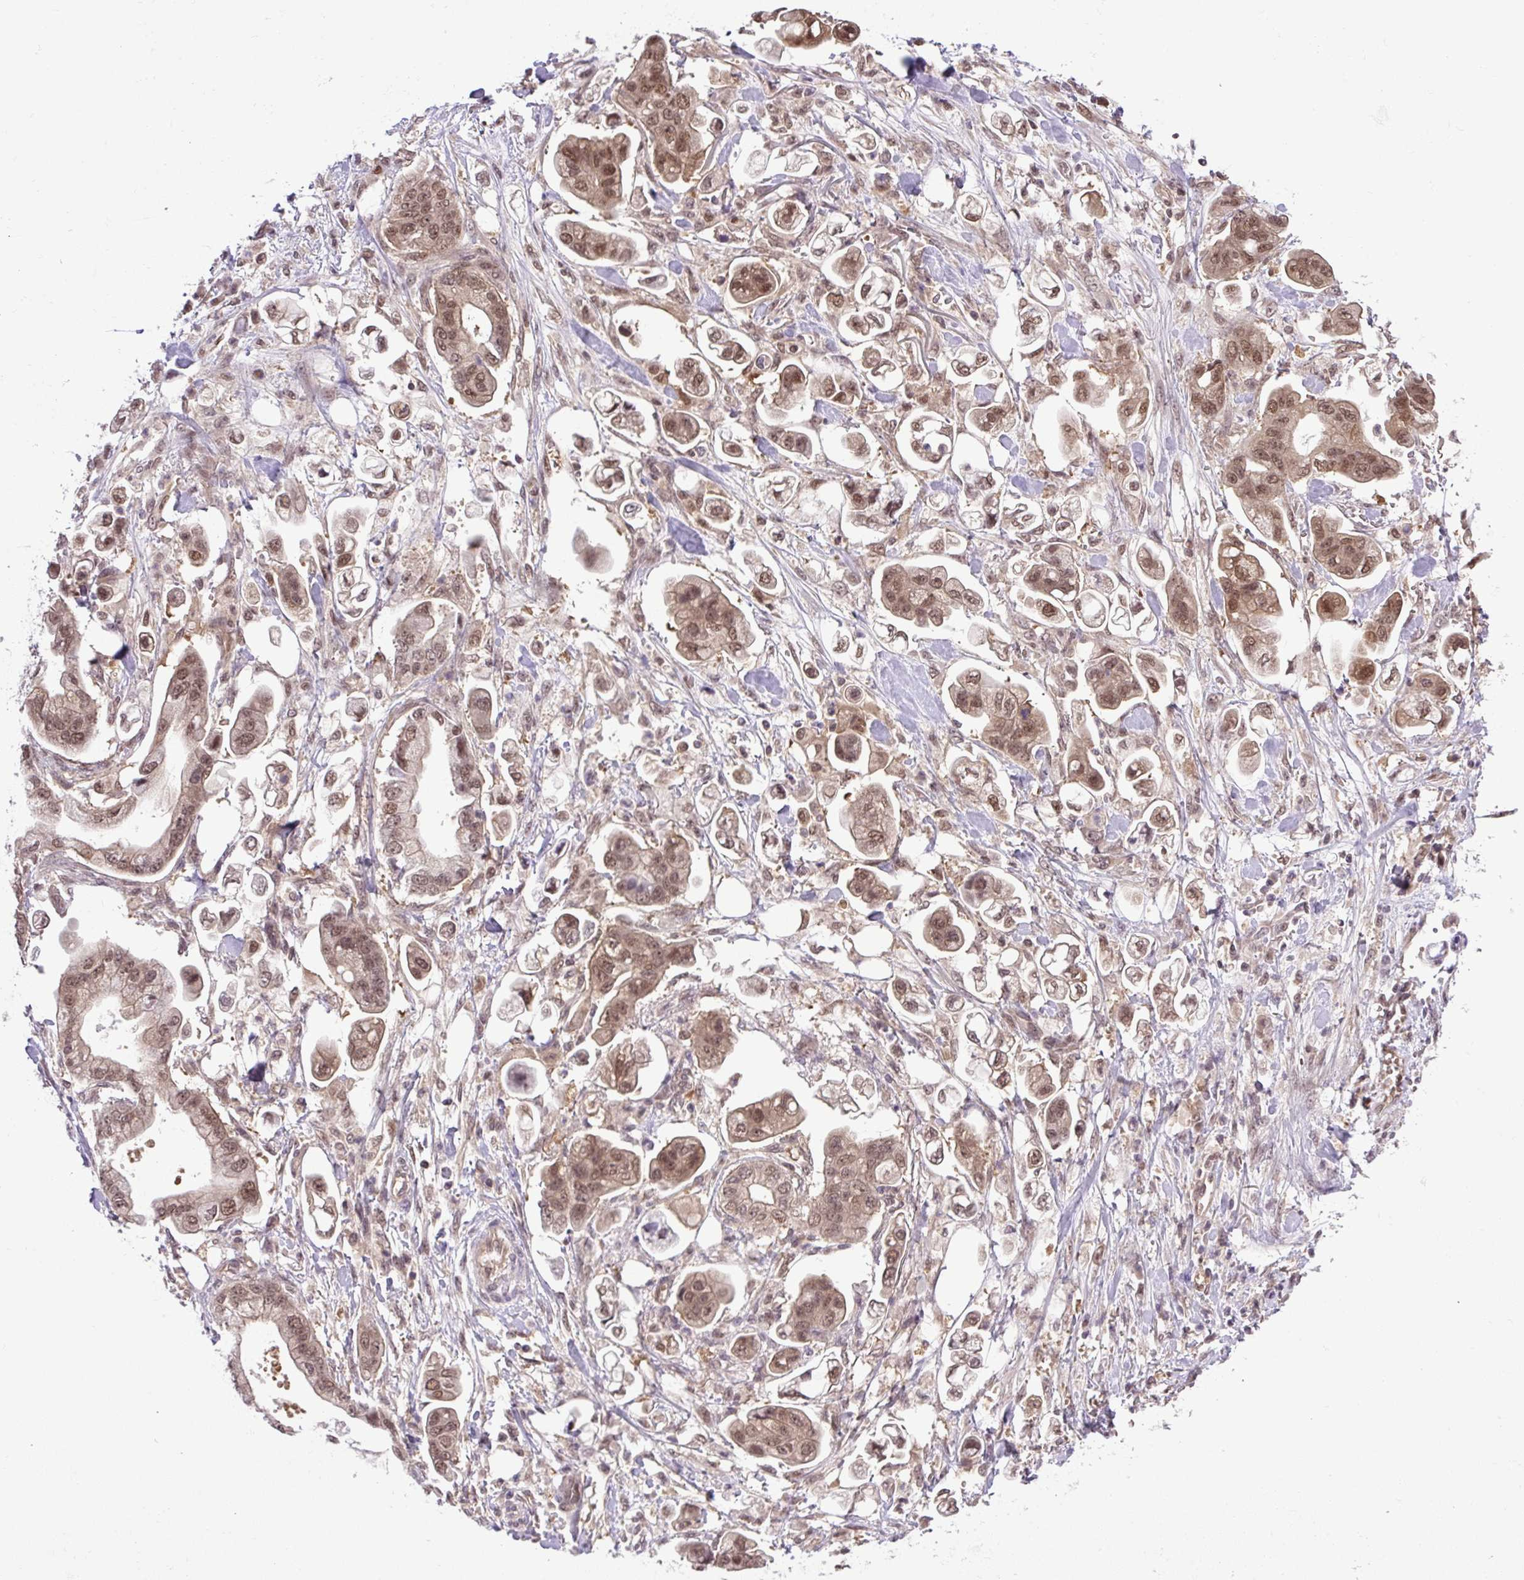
{"staining": {"intensity": "moderate", "quantity": ">75%", "location": "cytoplasmic/membranous,nuclear"}, "tissue": "stomach cancer", "cell_type": "Tumor cells", "image_type": "cancer", "snomed": [{"axis": "morphology", "description": "Adenocarcinoma, NOS"}, {"axis": "topography", "description": "Stomach"}], "caption": "Adenocarcinoma (stomach) stained with immunohistochemistry (IHC) shows moderate cytoplasmic/membranous and nuclear expression in about >75% of tumor cells. (Brightfield microscopy of DAB IHC at high magnification).", "gene": "SGTA", "patient": {"sex": "male", "age": 62}}